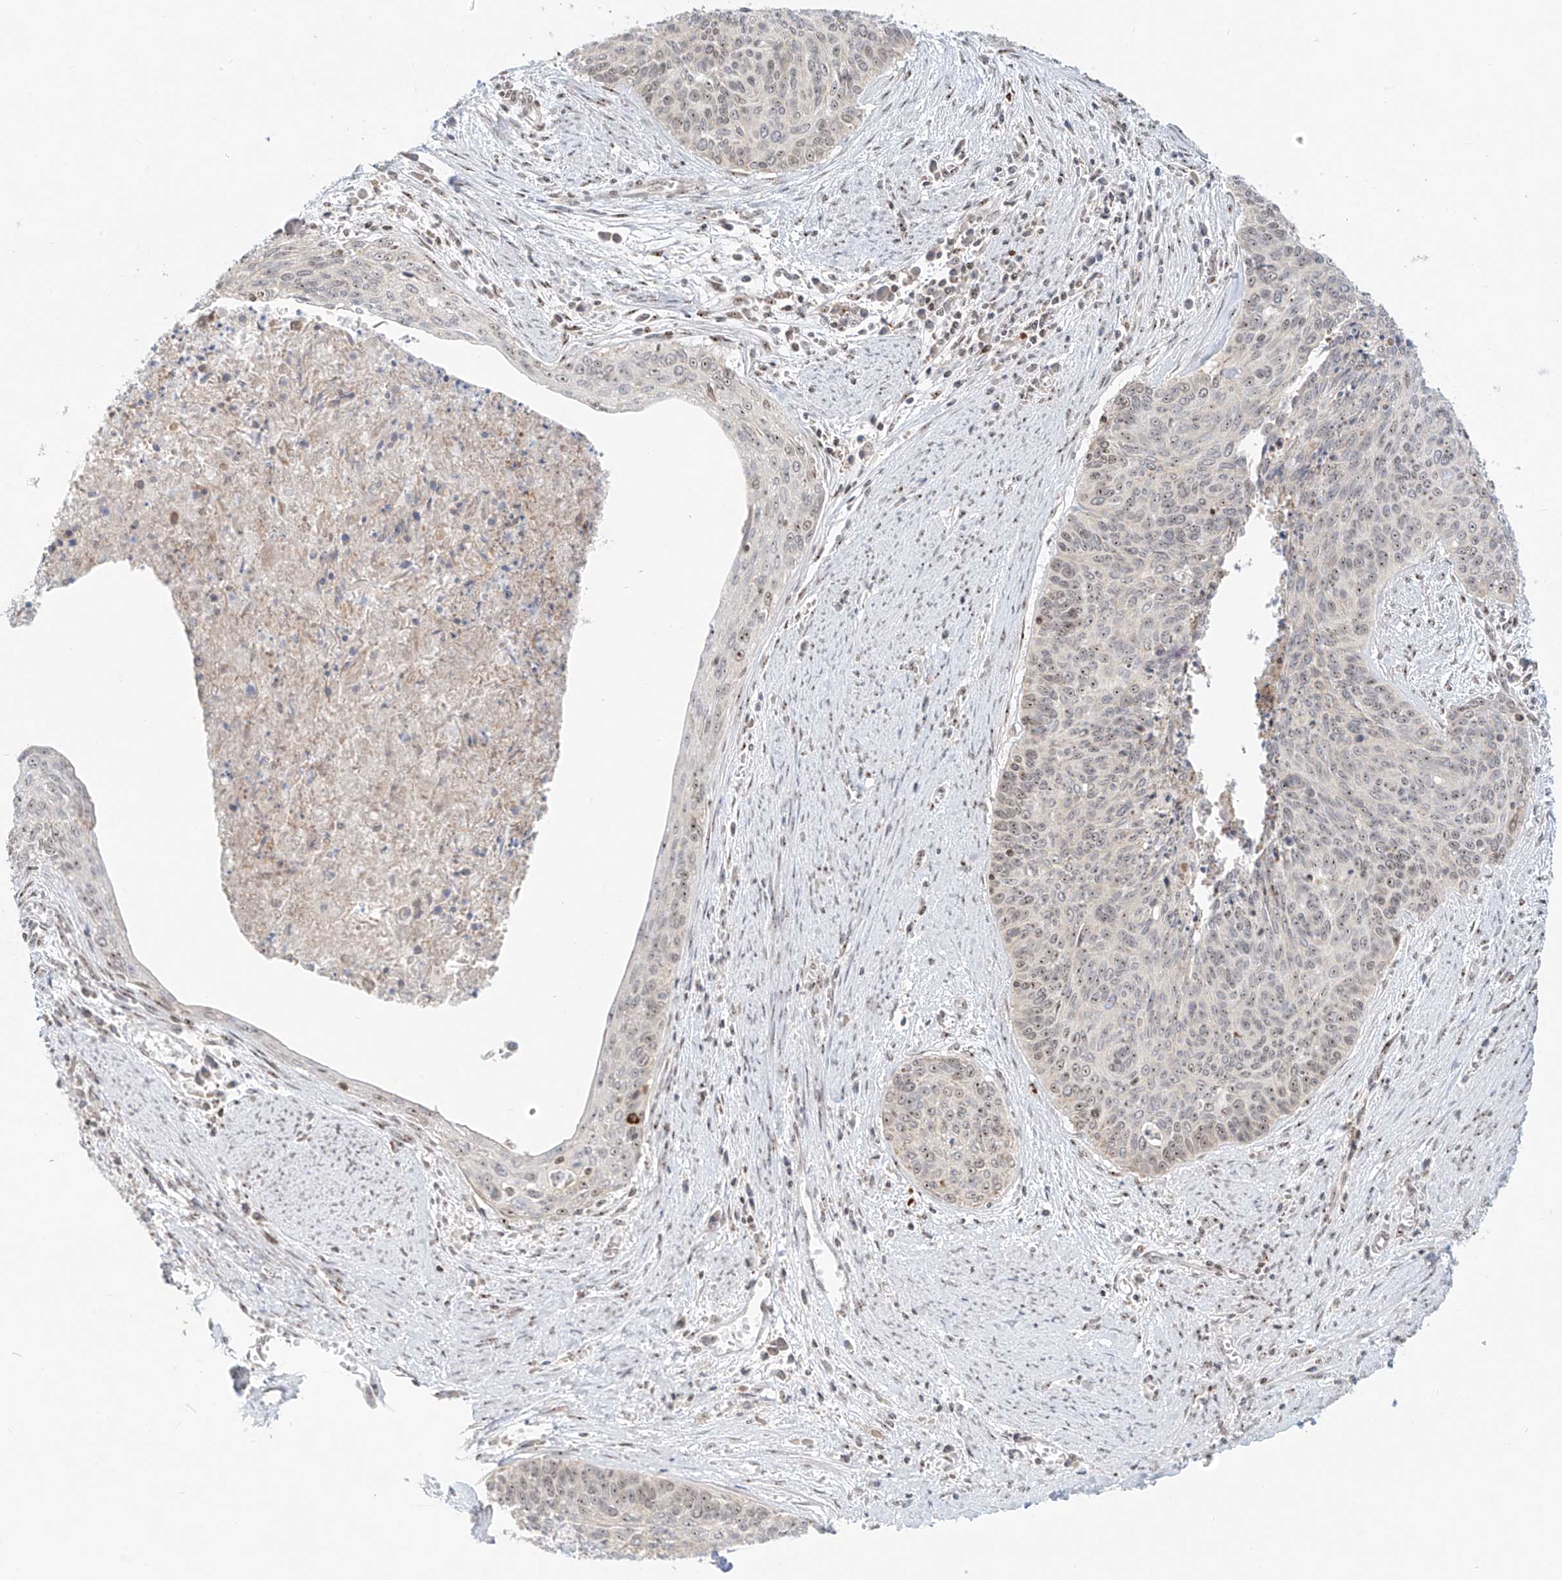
{"staining": {"intensity": "weak", "quantity": "<25%", "location": "nuclear"}, "tissue": "cervical cancer", "cell_type": "Tumor cells", "image_type": "cancer", "snomed": [{"axis": "morphology", "description": "Squamous cell carcinoma, NOS"}, {"axis": "topography", "description": "Cervix"}], "caption": "This micrograph is of cervical cancer stained with immunohistochemistry (IHC) to label a protein in brown with the nuclei are counter-stained blue. There is no positivity in tumor cells. (Immunohistochemistry (ihc), brightfield microscopy, high magnification).", "gene": "ZNF512", "patient": {"sex": "female", "age": 55}}